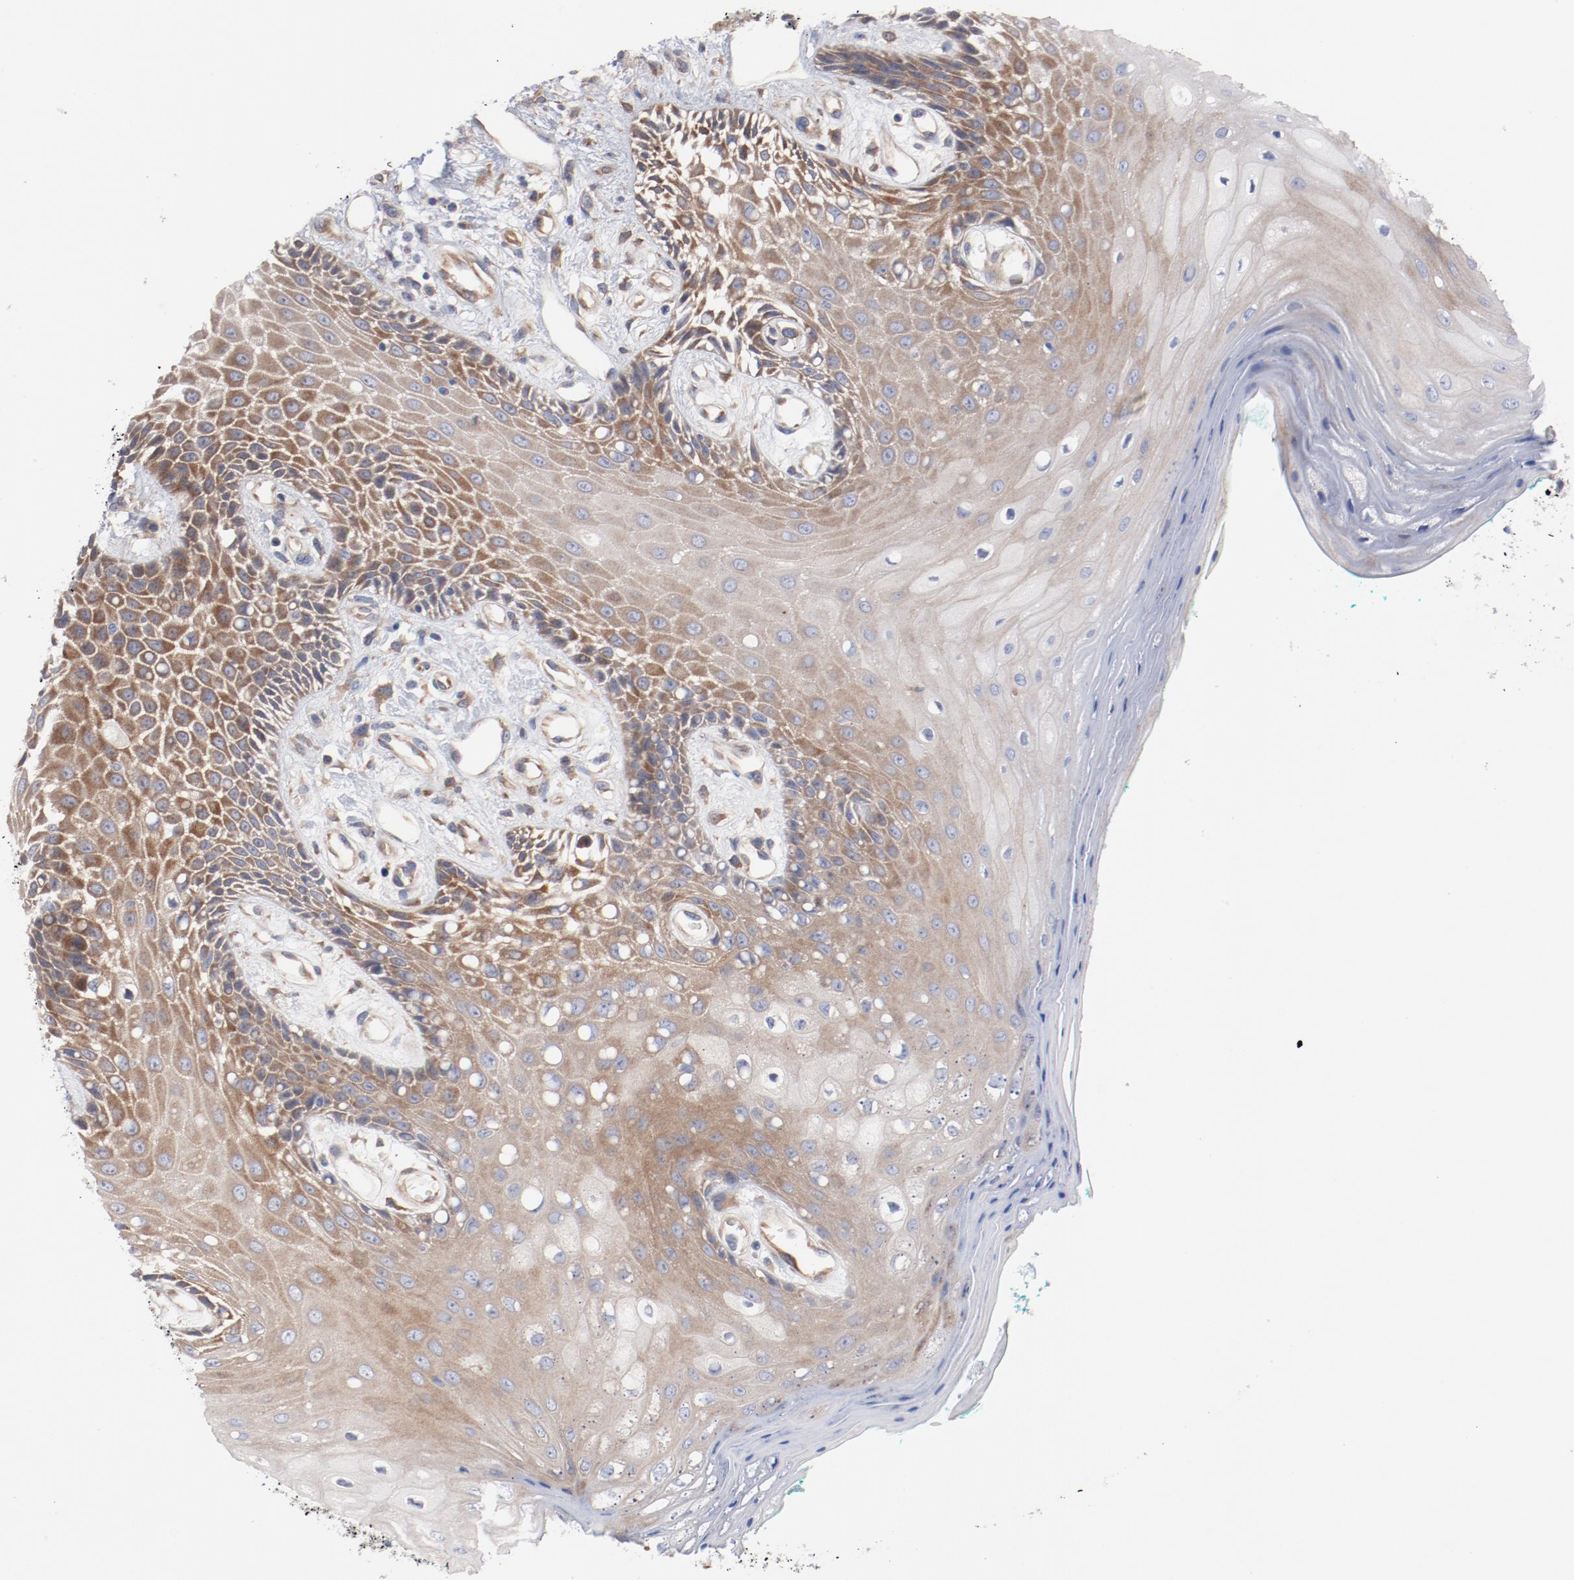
{"staining": {"intensity": "moderate", "quantity": ">75%", "location": "cytoplasmic/membranous"}, "tissue": "oral mucosa", "cell_type": "Squamous epithelial cells", "image_type": "normal", "snomed": [{"axis": "morphology", "description": "Normal tissue, NOS"}, {"axis": "morphology", "description": "Squamous cell carcinoma, NOS"}, {"axis": "topography", "description": "Skeletal muscle"}, {"axis": "topography", "description": "Oral tissue"}, {"axis": "topography", "description": "Head-Neck"}], "caption": "Immunohistochemistry (IHC) photomicrograph of normal oral mucosa: human oral mucosa stained using immunohistochemistry (IHC) displays medium levels of moderate protein expression localized specifically in the cytoplasmic/membranous of squamous epithelial cells, appearing as a cytoplasmic/membranous brown color.", "gene": "PITPNM2", "patient": {"sex": "female", "age": 84}}